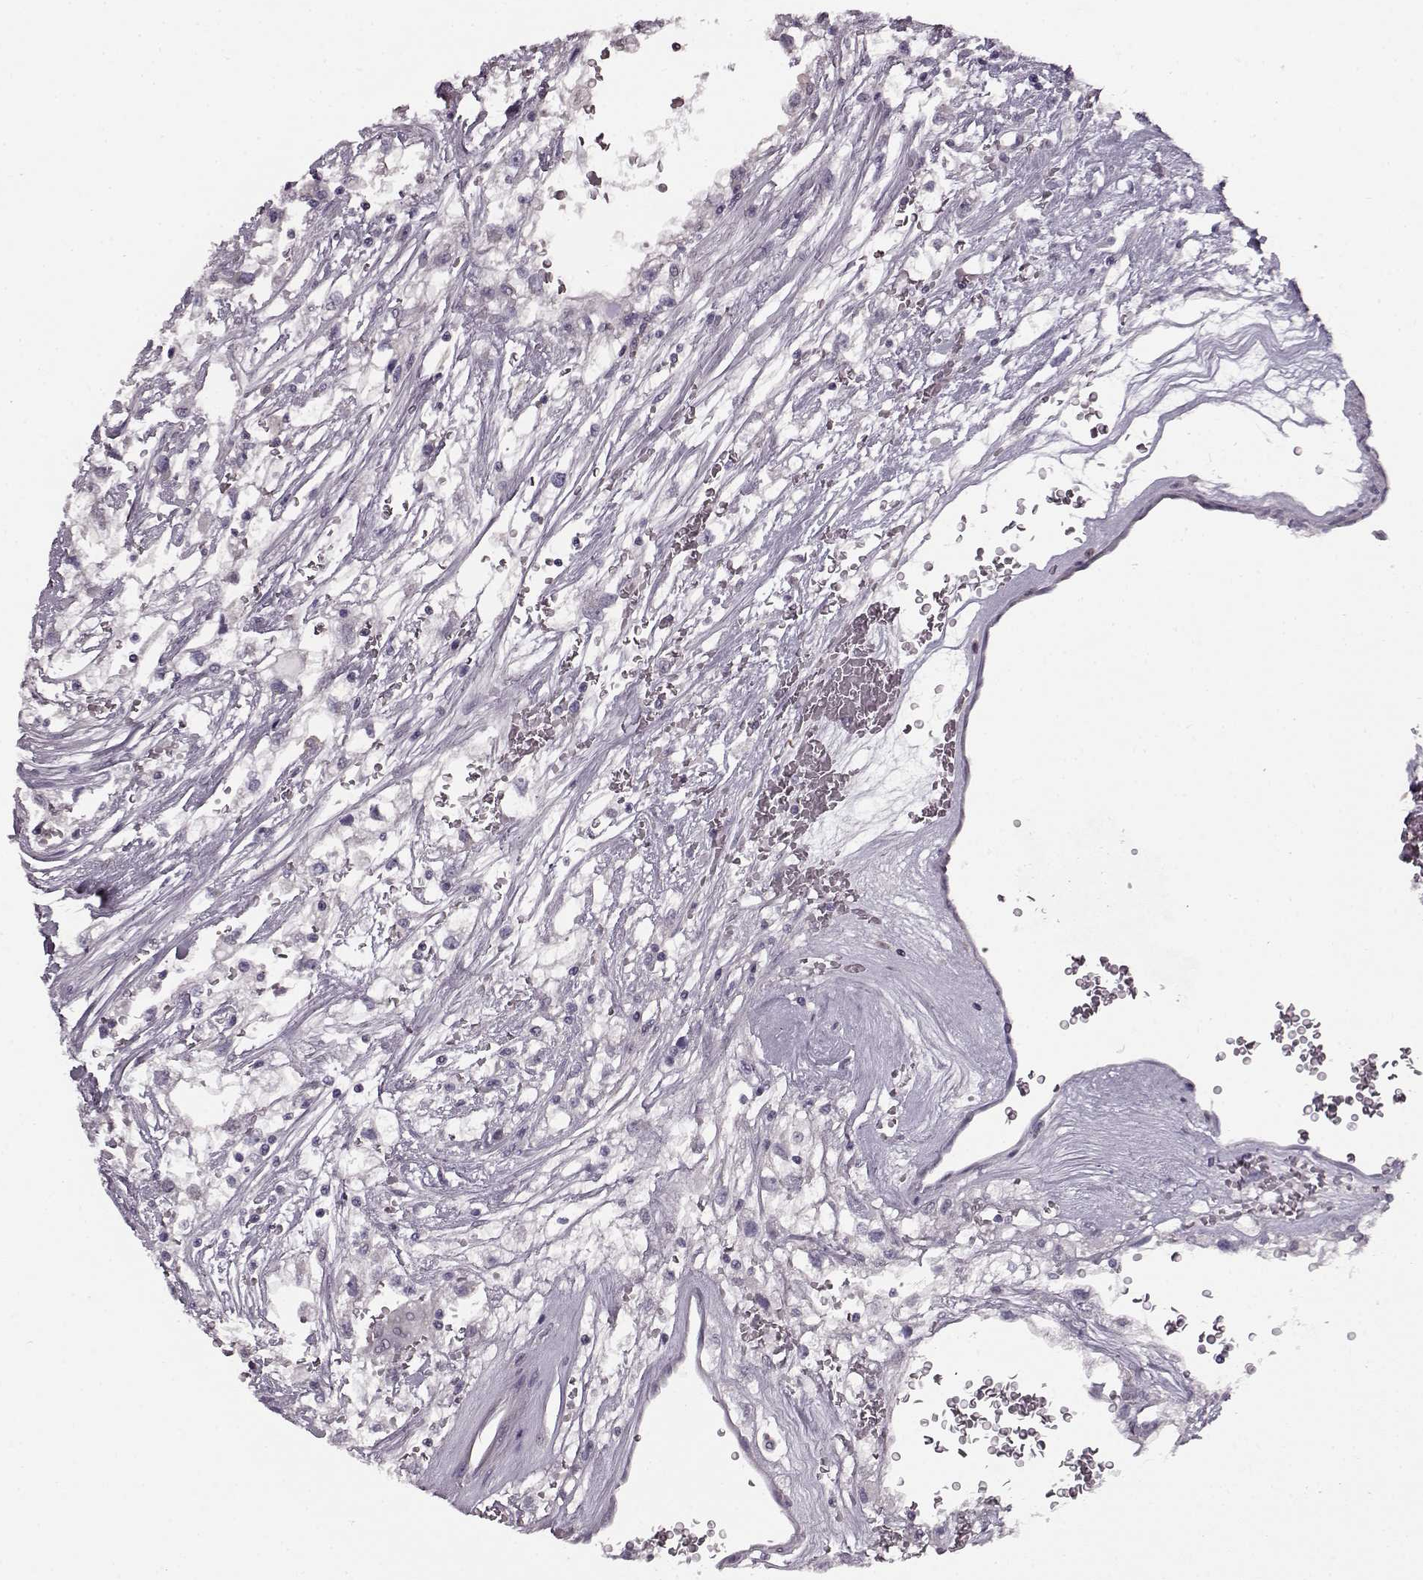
{"staining": {"intensity": "negative", "quantity": "none", "location": "none"}, "tissue": "renal cancer", "cell_type": "Tumor cells", "image_type": "cancer", "snomed": [{"axis": "morphology", "description": "Adenocarcinoma, NOS"}, {"axis": "topography", "description": "Kidney"}], "caption": "Immunohistochemical staining of renal cancer demonstrates no significant staining in tumor cells.", "gene": "RP1L1", "patient": {"sex": "male", "age": 59}}